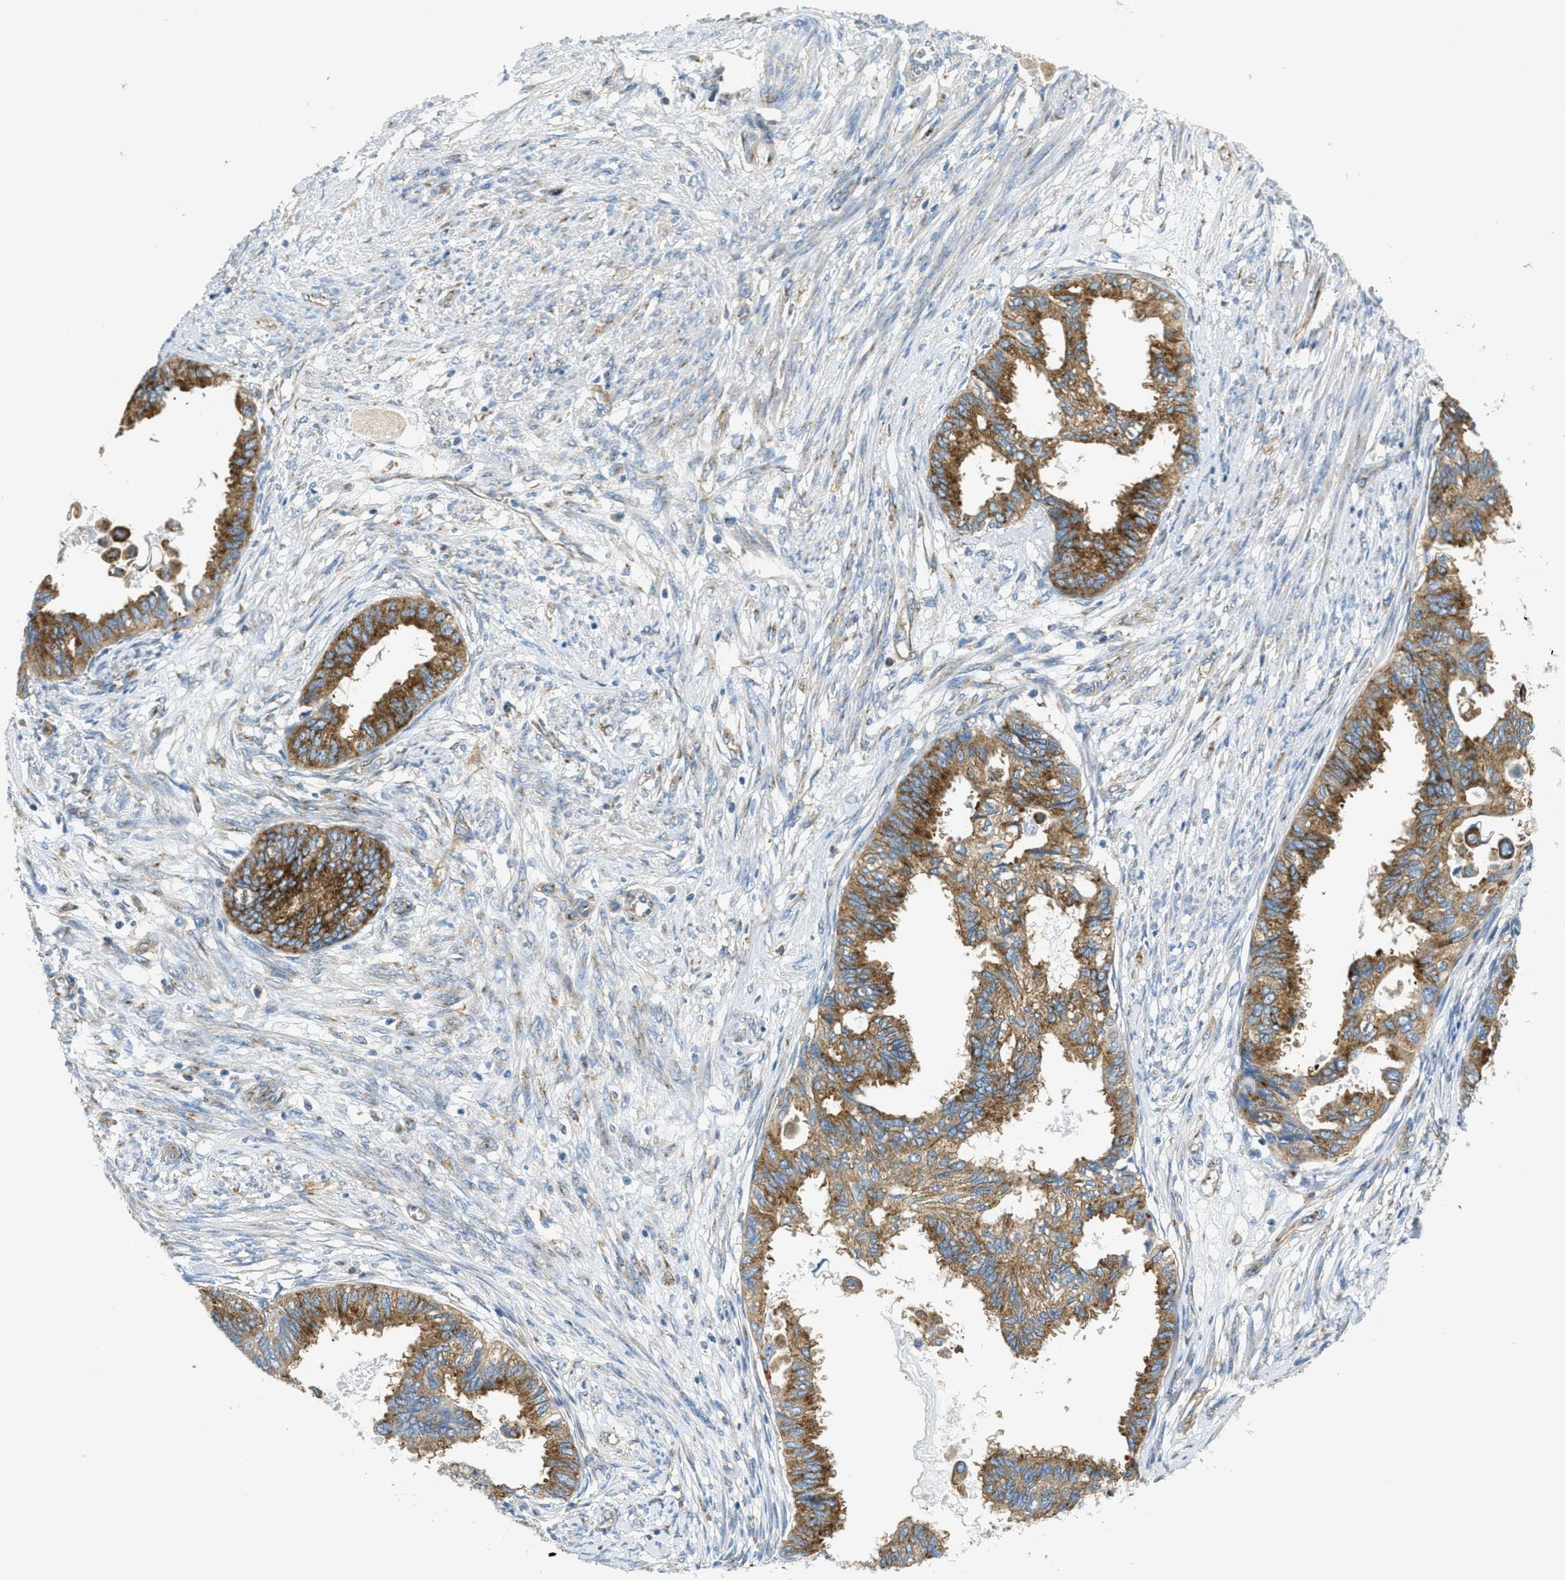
{"staining": {"intensity": "moderate", "quantity": ">75%", "location": "cytoplasmic/membranous"}, "tissue": "cervical cancer", "cell_type": "Tumor cells", "image_type": "cancer", "snomed": [{"axis": "morphology", "description": "Normal tissue, NOS"}, {"axis": "morphology", "description": "Adenocarcinoma, NOS"}, {"axis": "topography", "description": "Cervix"}, {"axis": "topography", "description": "Endometrium"}], "caption": "Cervical cancer (adenocarcinoma) stained with a brown dye demonstrates moderate cytoplasmic/membranous positive positivity in about >75% of tumor cells.", "gene": "AP2B1", "patient": {"sex": "female", "age": 86}}